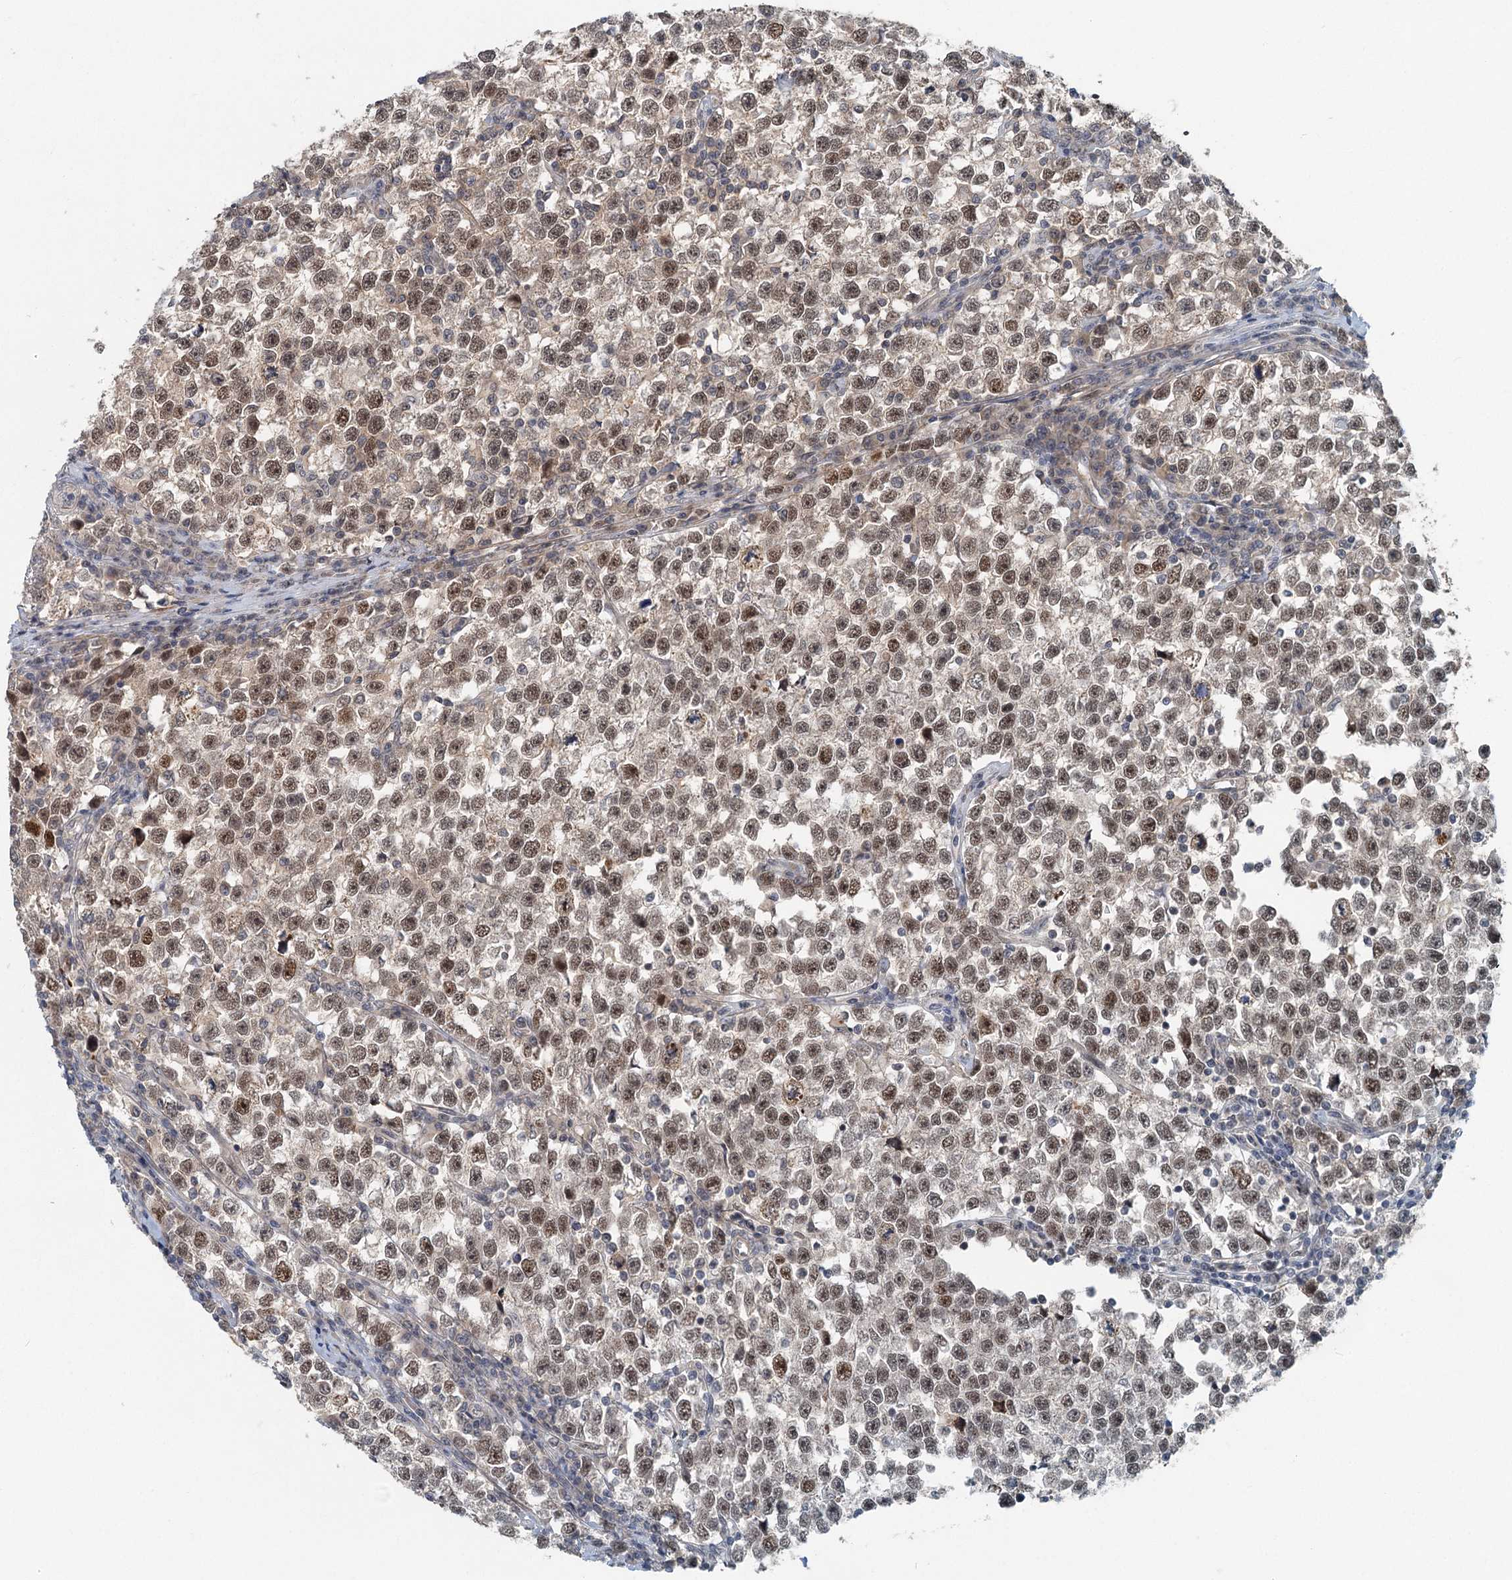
{"staining": {"intensity": "moderate", "quantity": ">75%", "location": "nuclear"}, "tissue": "testis cancer", "cell_type": "Tumor cells", "image_type": "cancer", "snomed": [{"axis": "morphology", "description": "Normal tissue, NOS"}, {"axis": "morphology", "description": "Seminoma, NOS"}, {"axis": "topography", "description": "Testis"}], "caption": "Testis cancer (seminoma) stained for a protein (brown) shows moderate nuclear positive positivity in approximately >75% of tumor cells.", "gene": "TAS2R42", "patient": {"sex": "male", "age": 43}}